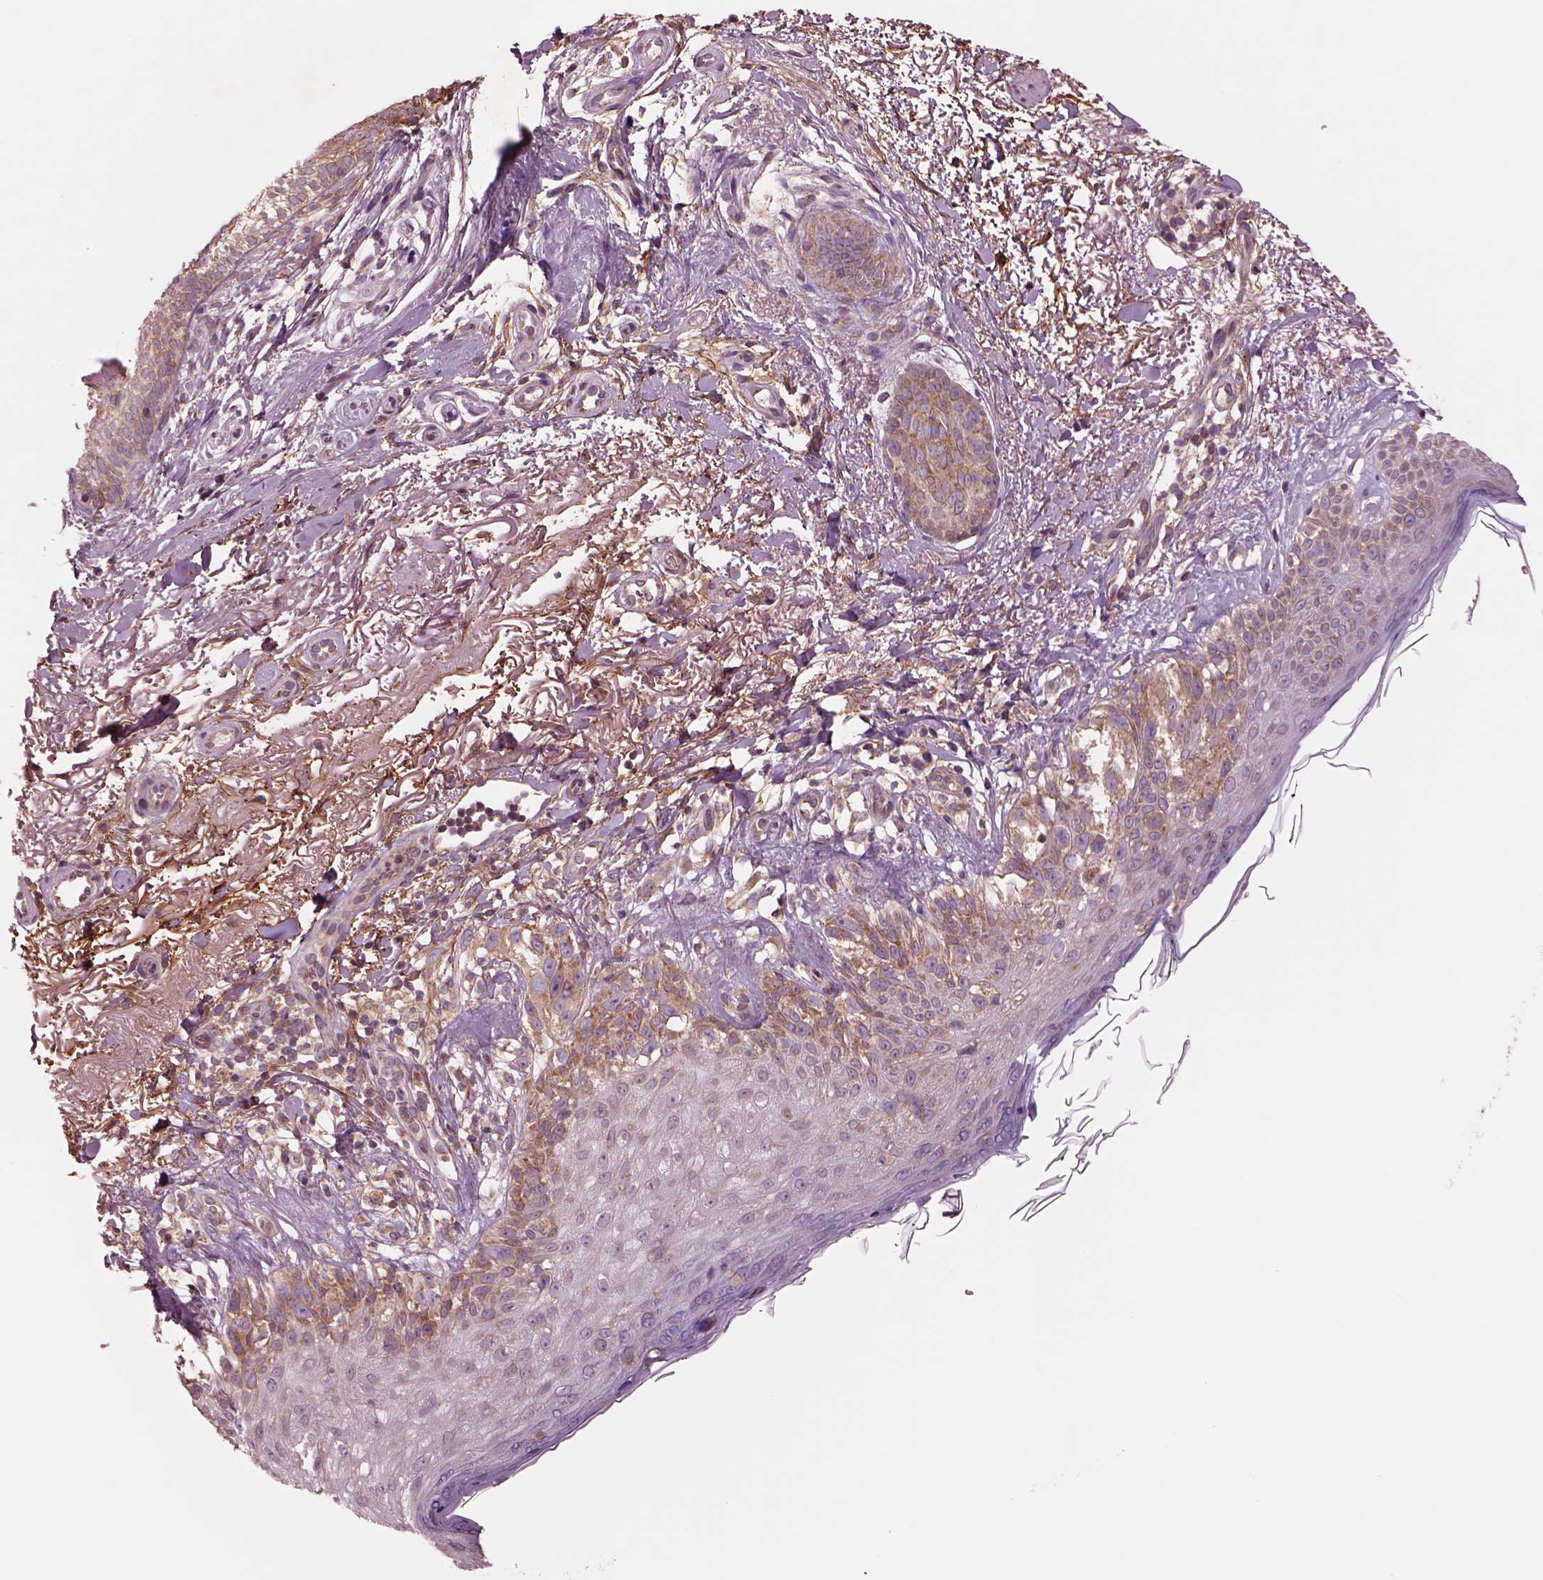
{"staining": {"intensity": "moderate", "quantity": ">75%", "location": "cytoplasmic/membranous"}, "tissue": "melanoma", "cell_type": "Tumor cells", "image_type": "cancer", "snomed": [{"axis": "morphology", "description": "Malignant melanoma, NOS"}, {"axis": "topography", "description": "Skin"}], "caption": "A brown stain highlights moderate cytoplasmic/membranous expression of a protein in malignant melanoma tumor cells.", "gene": "SEC23A", "patient": {"sex": "female", "age": 86}}